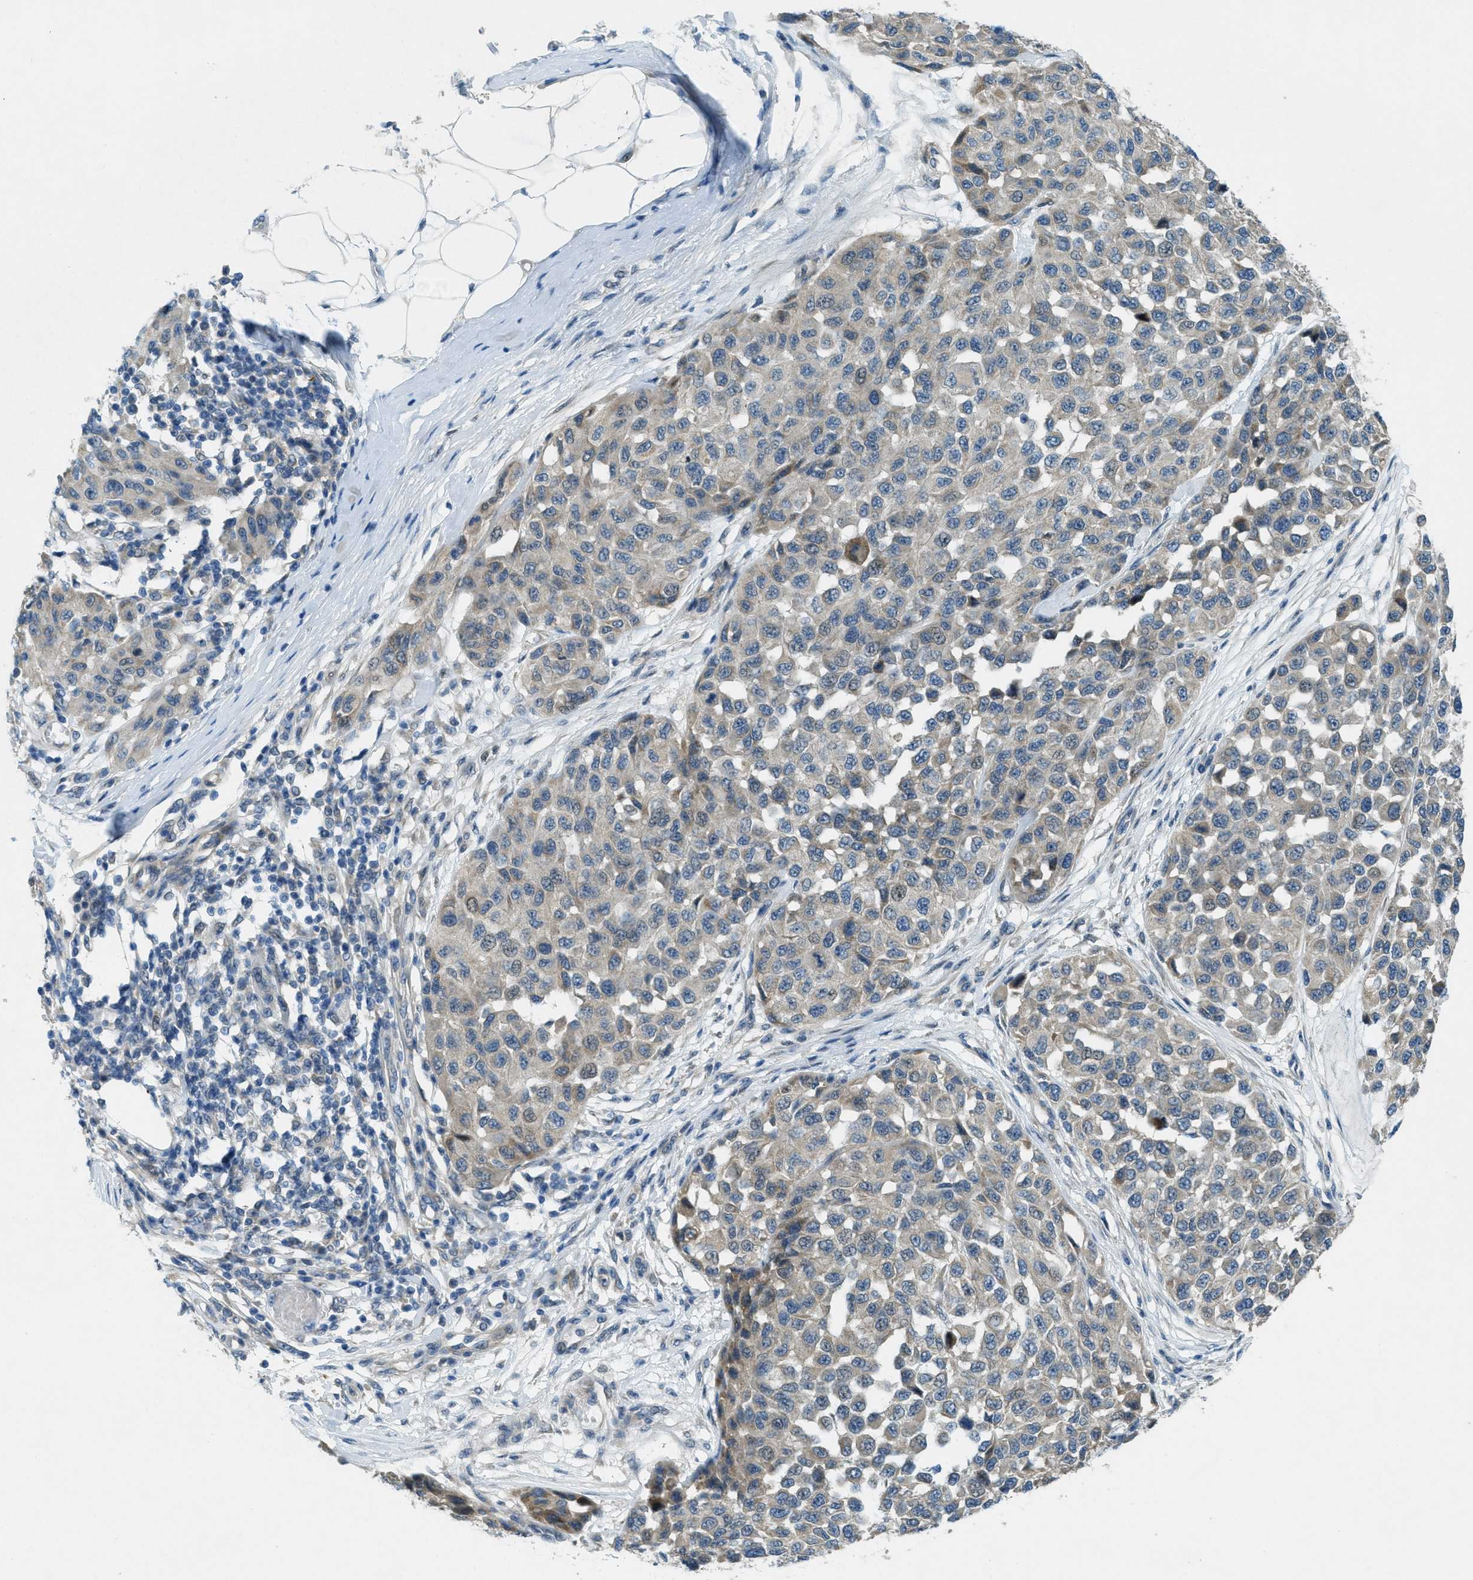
{"staining": {"intensity": "weak", "quantity": "<25%", "location": "cytoplasmic/membranous"}, "tissue": "melanoma", "cell_type": "Tumor cells", "image_type": "cancer", "snomed": [{"axis": "morphology", "description": "Normal tissue, NOS"}, {"axis": "morphology", "description": "Malignant melanoma, NOS"}, {"axis": "topography", "description": "Skin"}], "caption": "Immunohistochemistry (IHC) photomicrograph of human melanoma stained for a protein (brown), which displays no expression in tumor cells. The staining is performed using DAB brown chromogen with nuclei counter-stained in using hematoxylin.", "gene": "SNX14", "patient": {"sex": "male", "age": 62}}